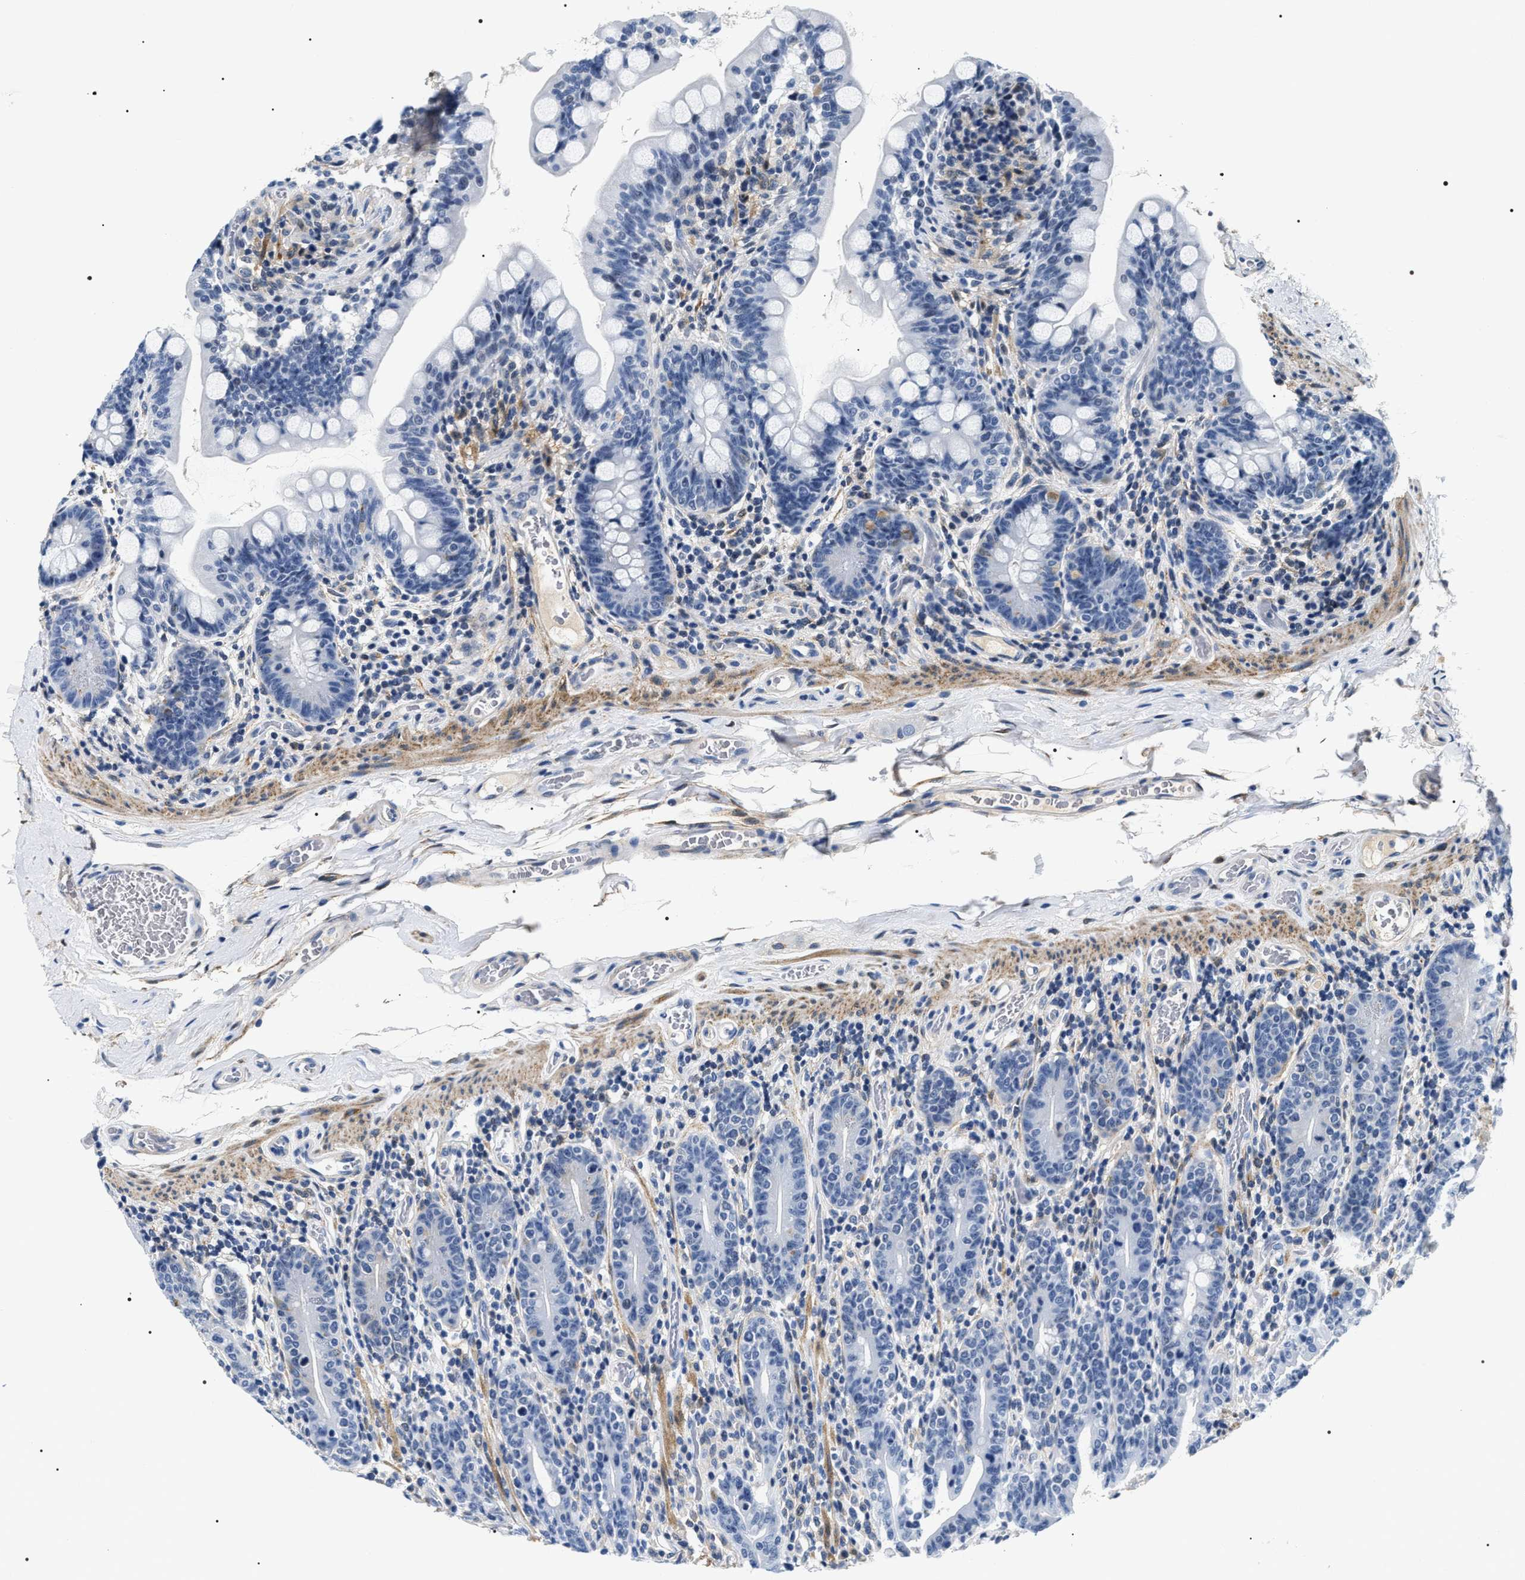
{"staining": {"intensity": "negative", "quantity": "none", "location": "none"}, "tissue": "small intestine", "cell_type": "Glandular cells", "image_type": "normal", "snomed": [{"axis": "morphology", "description": "Normal tissue, NOS"}, {"axis": "topography", "description": "Small intestine"}], "caption": "The image displays no significant staining in glandular cells of small intestine. (DAB immunohistochemistry visualized using brightfield microscopy, high magnification).", "gene": "BAG2", "patient": {"sex": "female", "age": 56}}